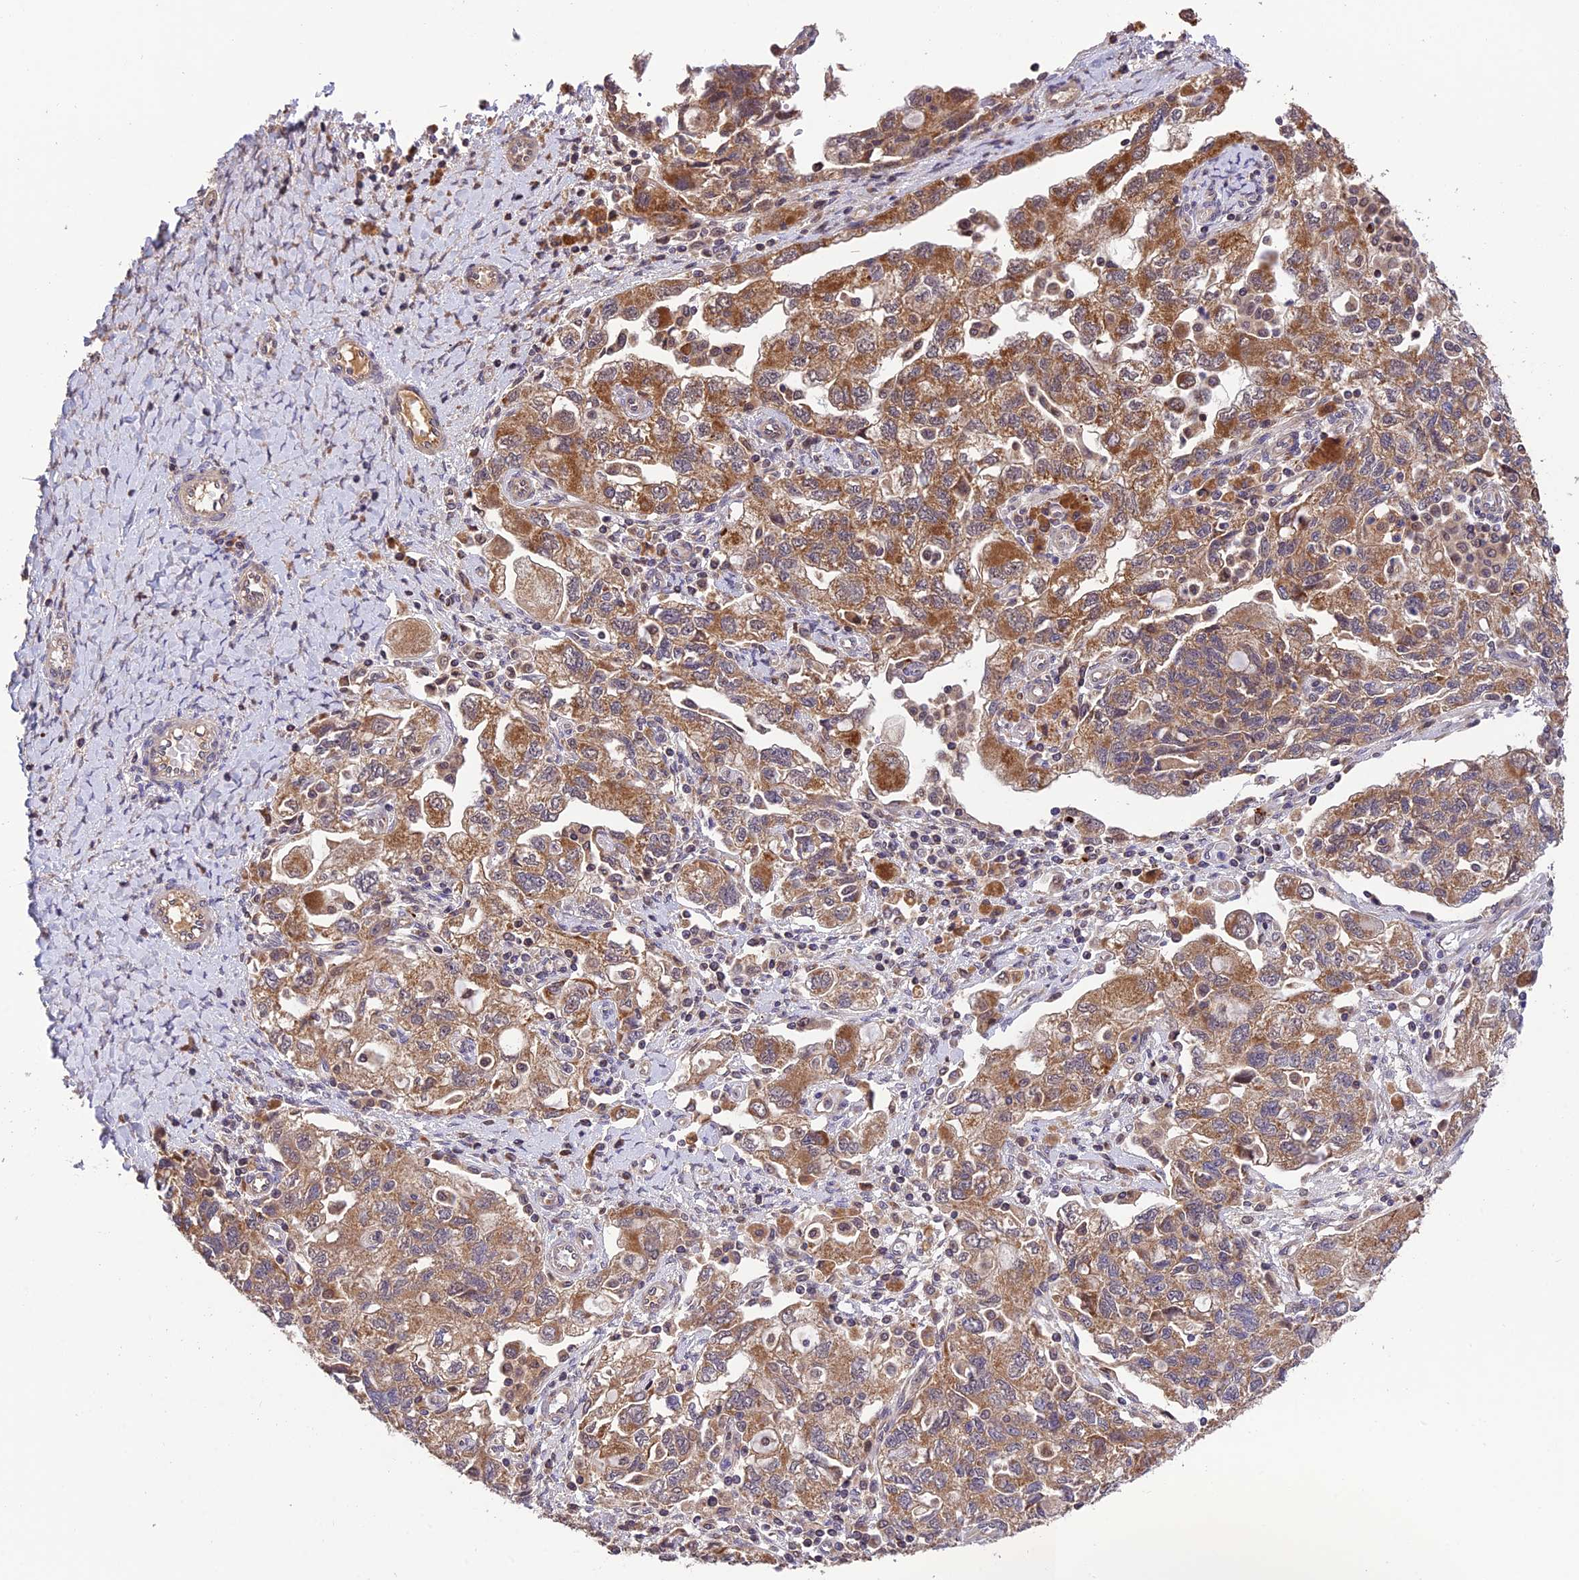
{"staining": {"intensity": "moderate", "quantity": ">75%", "location": "cytoplasmic/membranous"}, "tissue": "ovarian cancer", "cell_type": "Tumor cells", "image_type": "cancer", "snomed": [{"axis": "morphology", "description": "Carcinoma, NOS"}, {"axis": "morphology", "description": "Cystadenocarcinoma, serous, NOS"}, {"axis": "topography", "description": "Ovary"}], "caption": "There is medium levels of moderate cytoplasmic/membranous staining in tumor cells of ovarian cancer (carcinoma), as demonstrated by immunohistochemical staining (brown color).", "gene": "MNS1", "patient": {"sex": "female", "age": 69}}